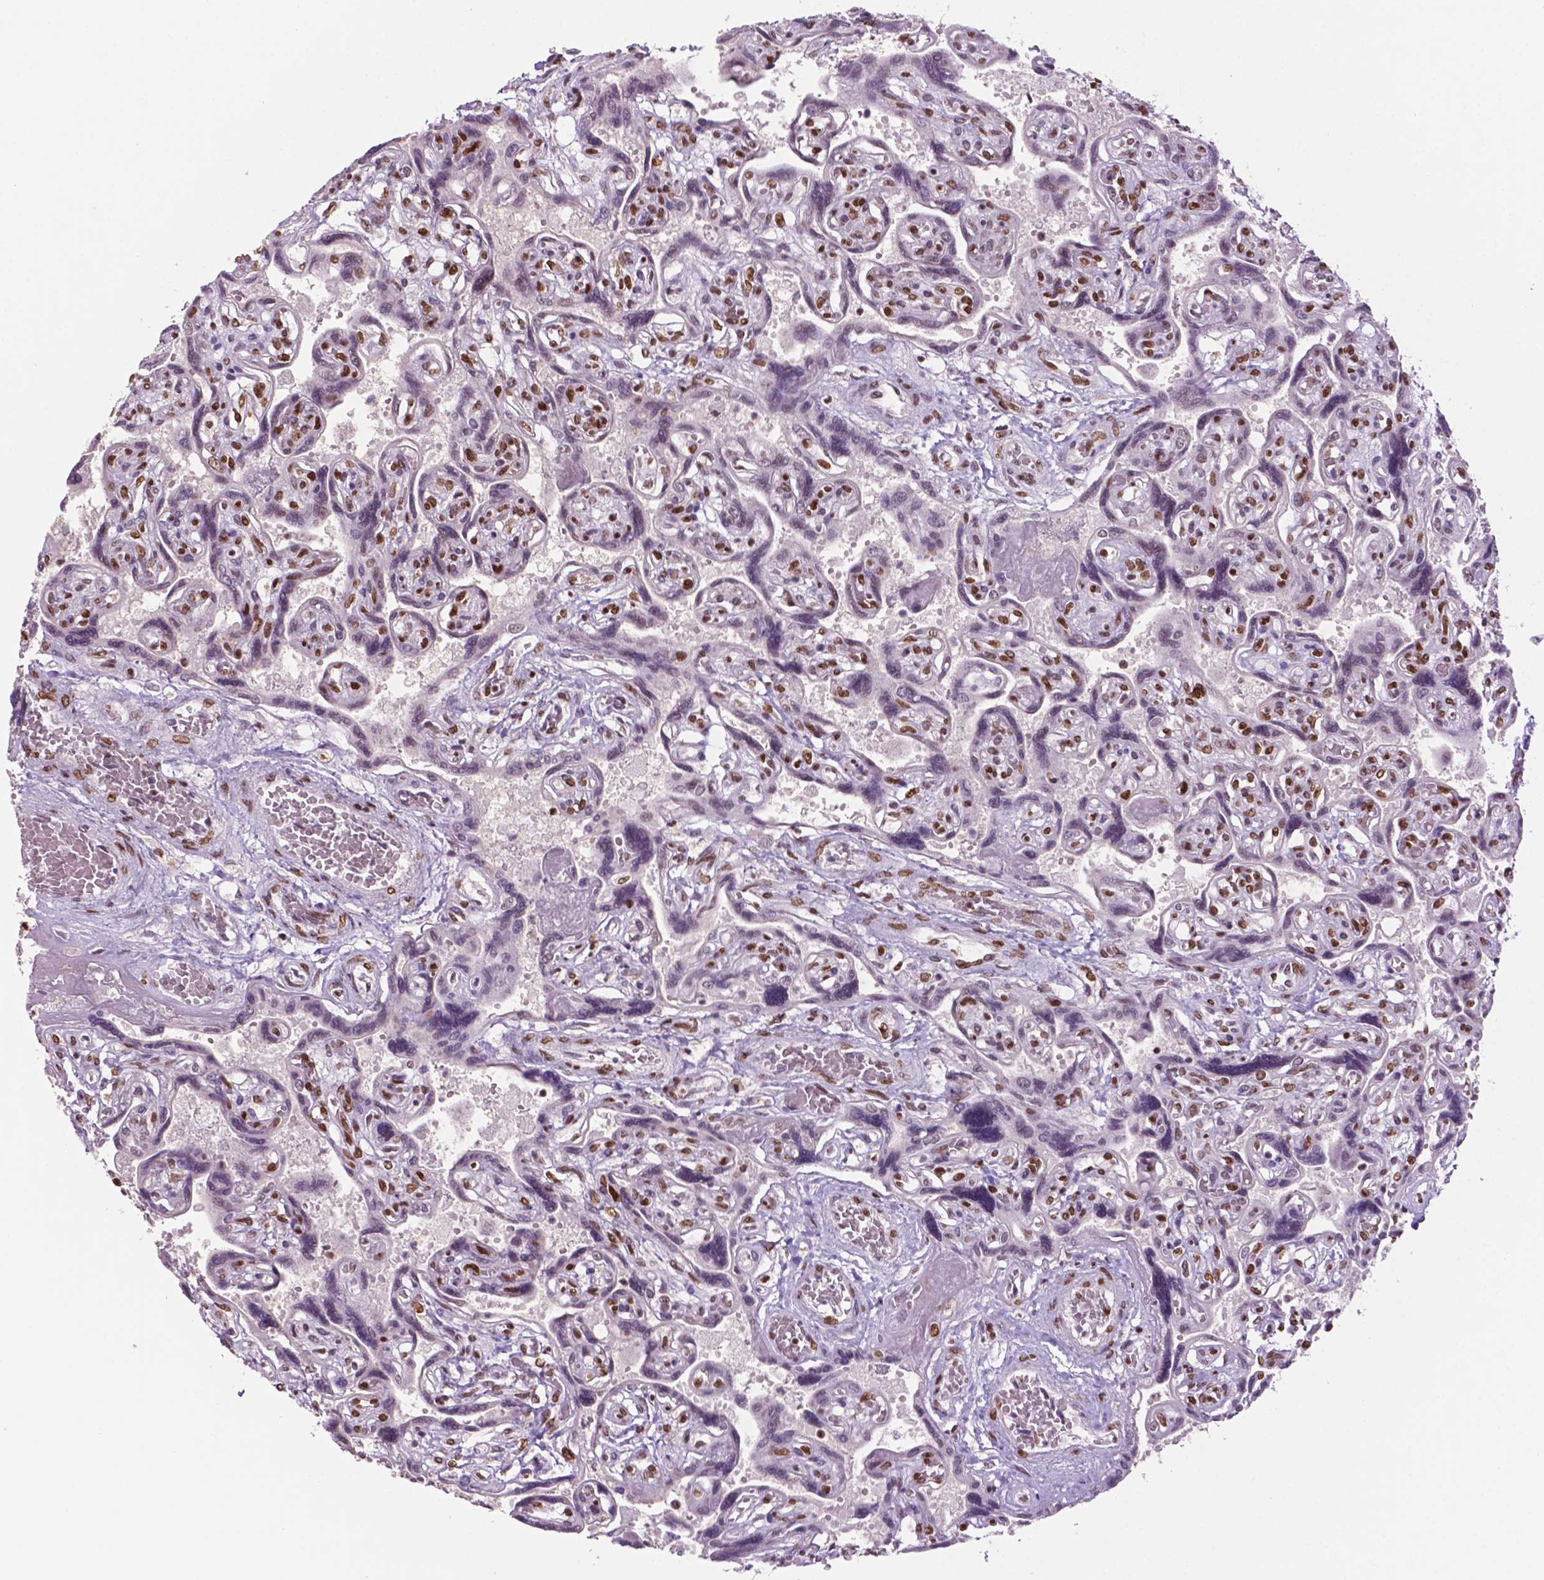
{"staining": {"intensity": "strong", "quantity": "25%-75%", "location": "nuclear"}, "tissue": "placenta", "cell_type": "Decidual cells", "image_type": "normal", "snomed": [{"axis": "morphology", "description": "Normal tissue, NOS"}, {"axis": "topography", "description": "Placenta"}], "caption": "Immunohistochemical staining of normal placenta exhibits 25%-75% levels of strong nuclear protein positivity in approximately 25%-75% of decidual cells.", "gene": "MLH1", "patient": {"sex": "female", "age": 32}}